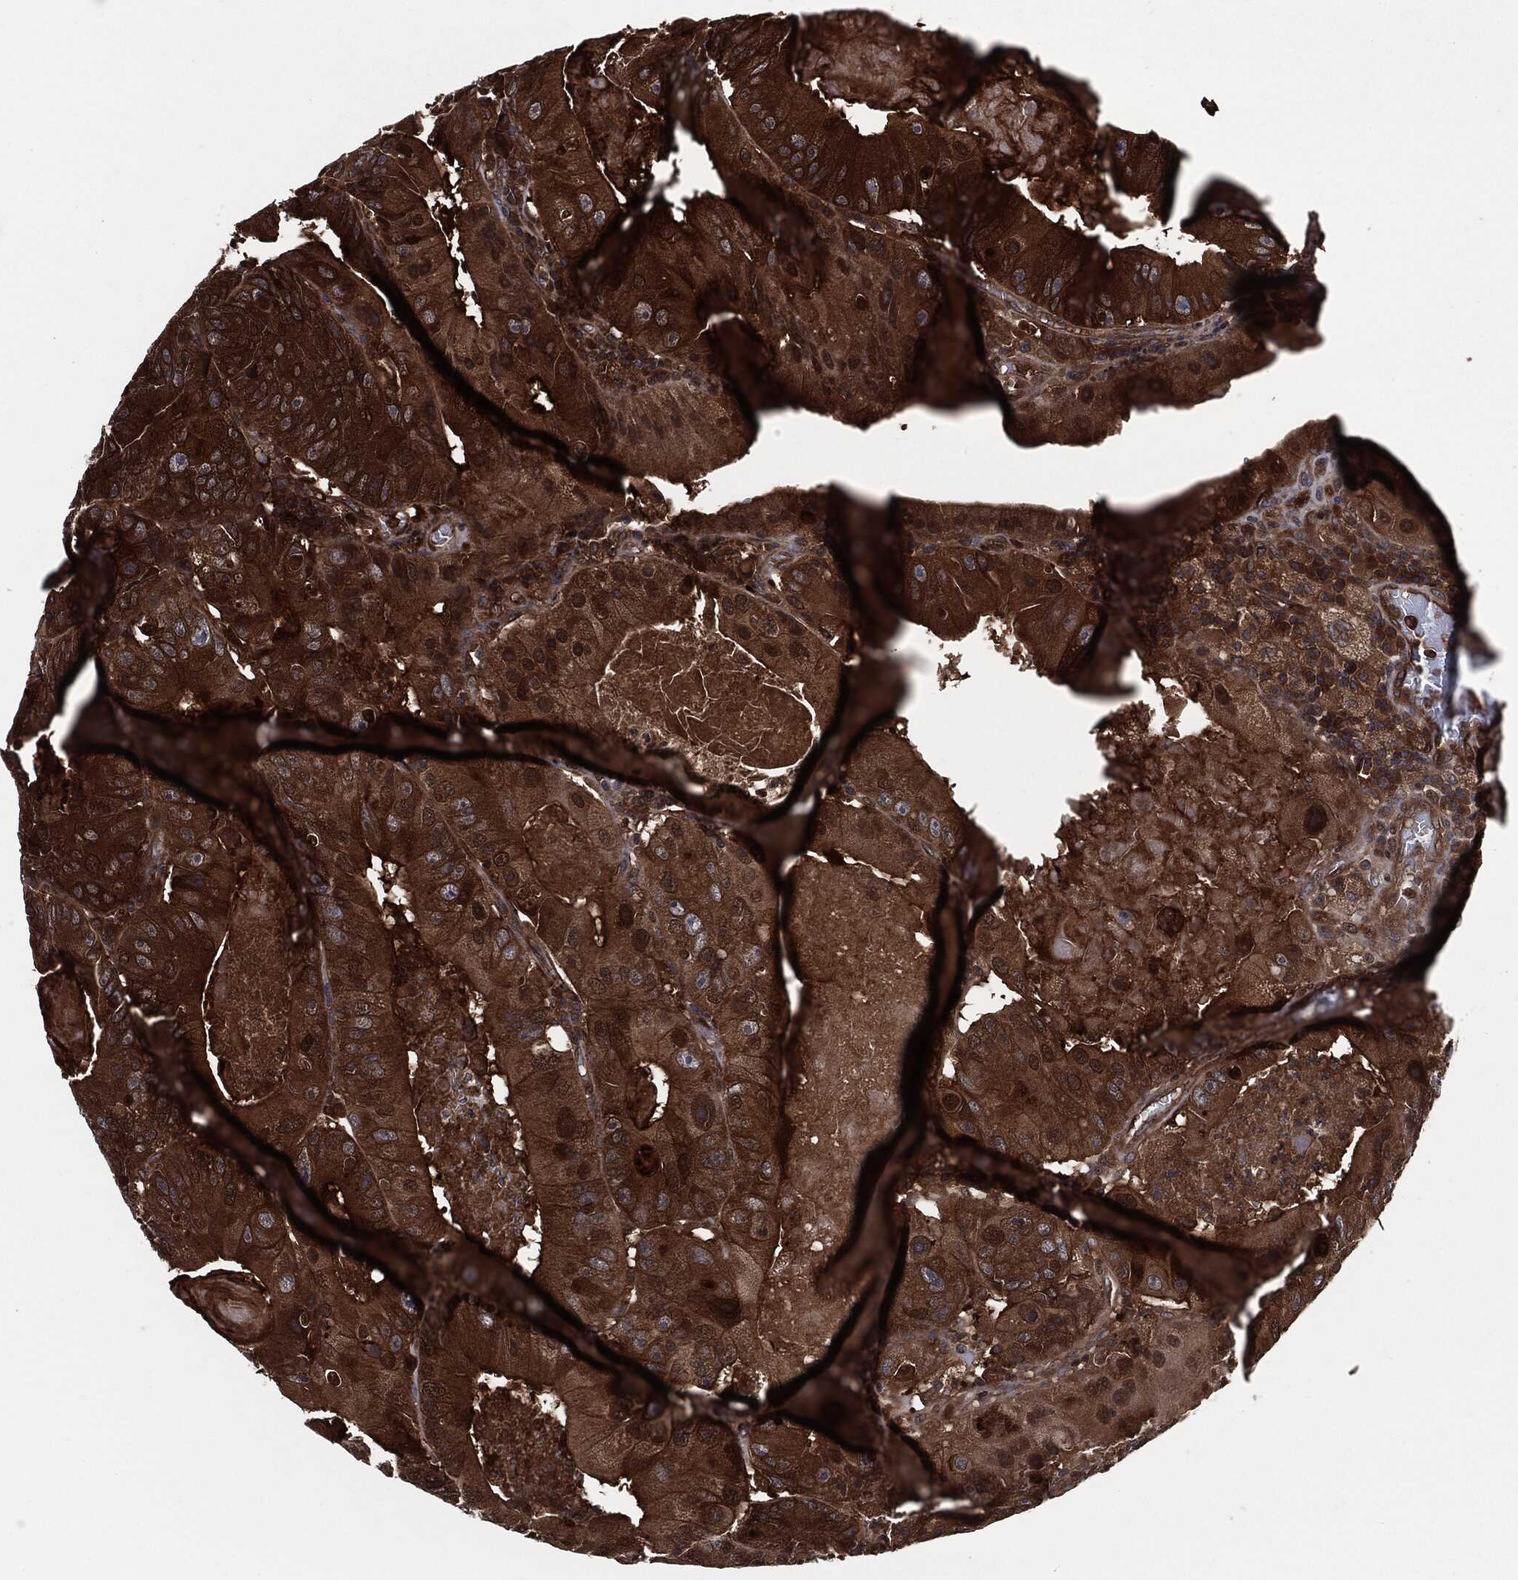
{"staining": {"intensity": "strong", "quantity": ">75%", "location": "cytoplasmic/membranous"}, "tissue": "colorectal cancer", "cell_type": "Tumor cells", "image_type": "cancer", "snomed": [{"axis": "morphology", "description": "Adenocarcinoma, NOS"}, {"axis": "topography", "description": "Colon"}], "caption": "This micrograph exhibits adenocarcinoma (colorectal) stained with immunohistochemistry to label a protein in brown. The cytoplasmic/membranous of tumor cells show strong positivity for the protein. Nuclei are counter-stained blue.", "gene": "XPNPEP1", "patient": {"sex": "female", "age": 86}}